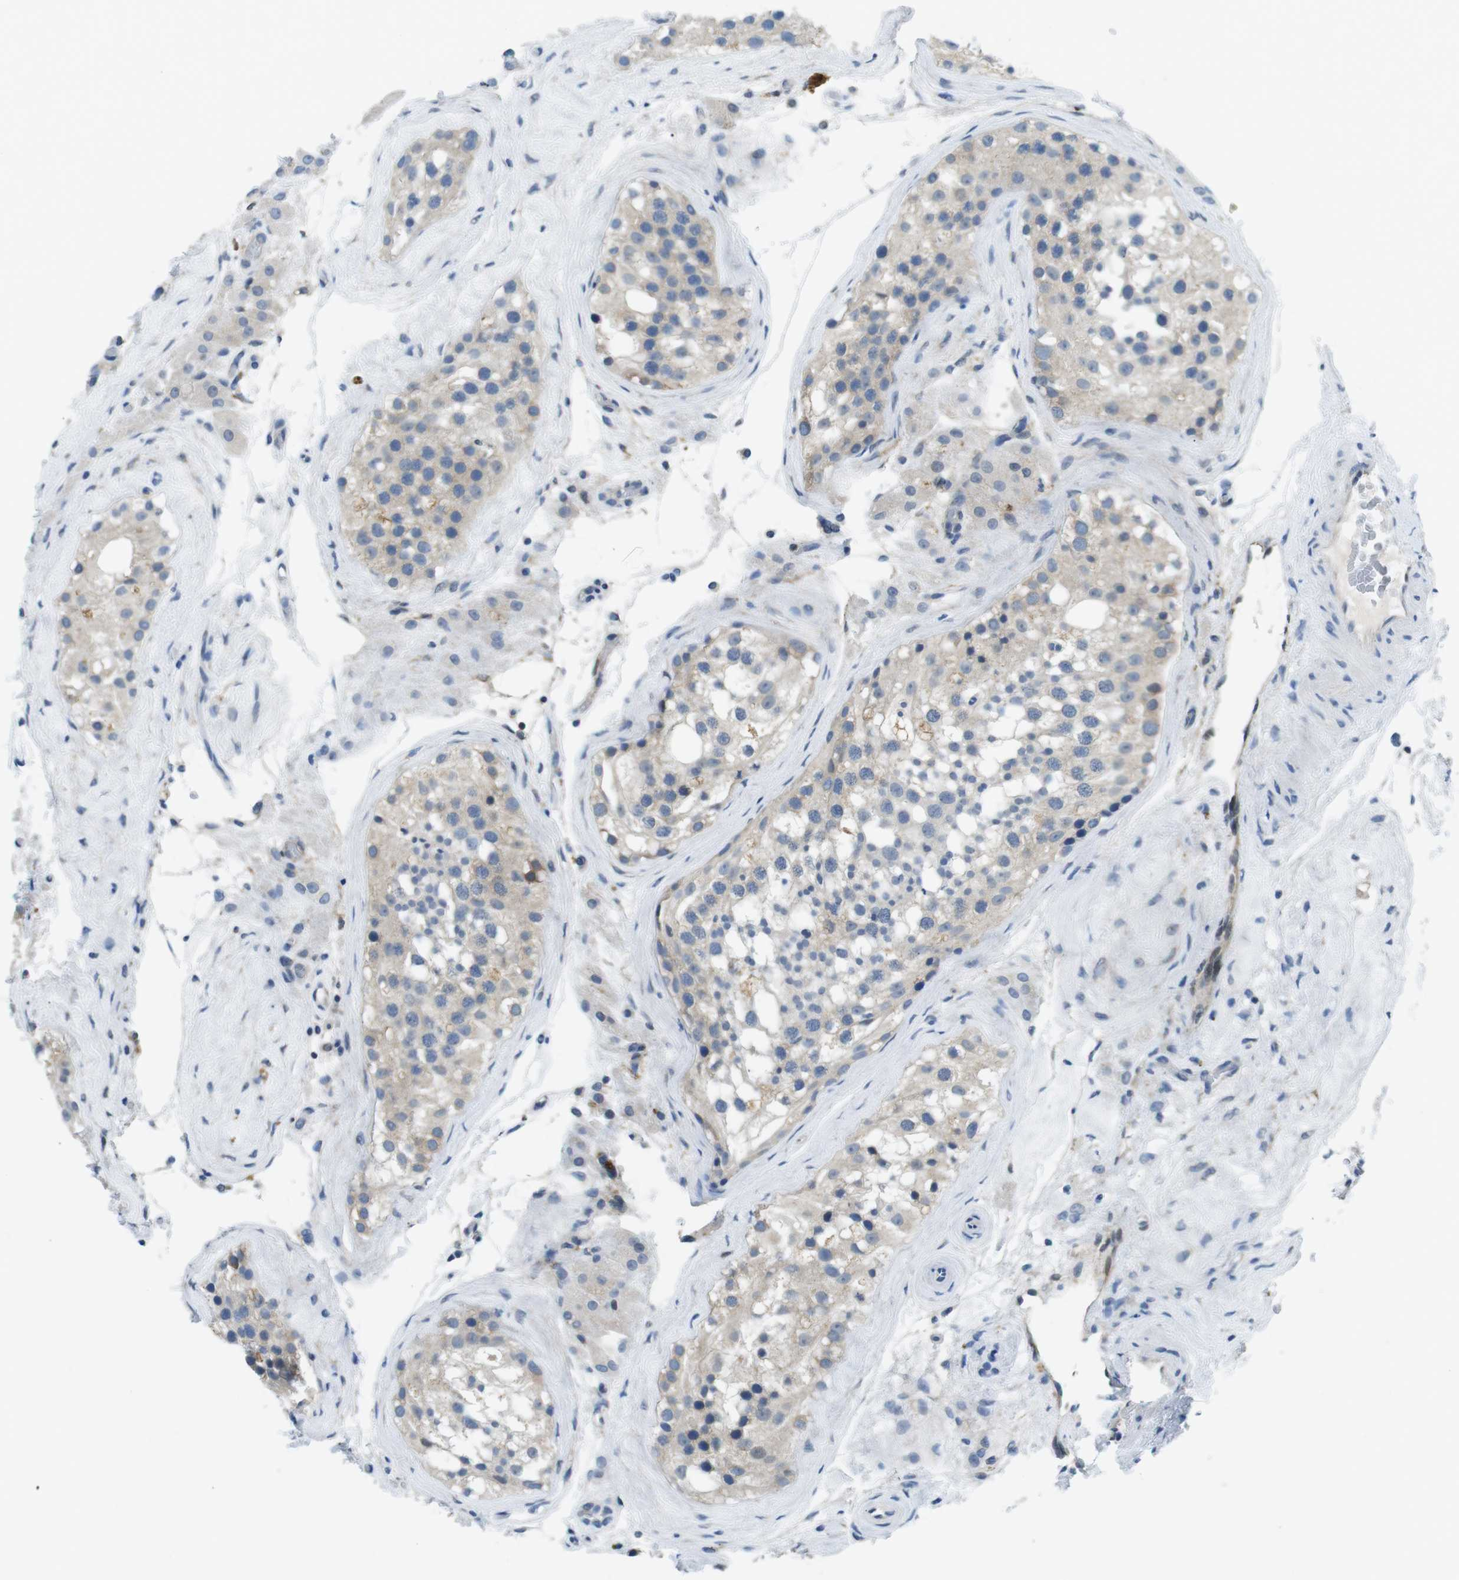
{"staining": {"intensity": "weak", "quantity": "<25%", "location": "cytoplasmic/membranous"}, "tissue": "testis", "cell_type": "Cells in seminiferous ducts", "image_type": "normal", "snomed": [{"axis": "morphology", "description": "Normal tissue, NOS"}, {"axis": "morphology", "description": "Seminoma, NOS"}, {"axis": "topography", "description": "Testis"}], "caption": "Immunohistochemical staining of normal testis displays no significant positivity in cells in seminiferous ducts.", "gene": "PHLDA1", "patient": {"sex": "male", "age": 71}}